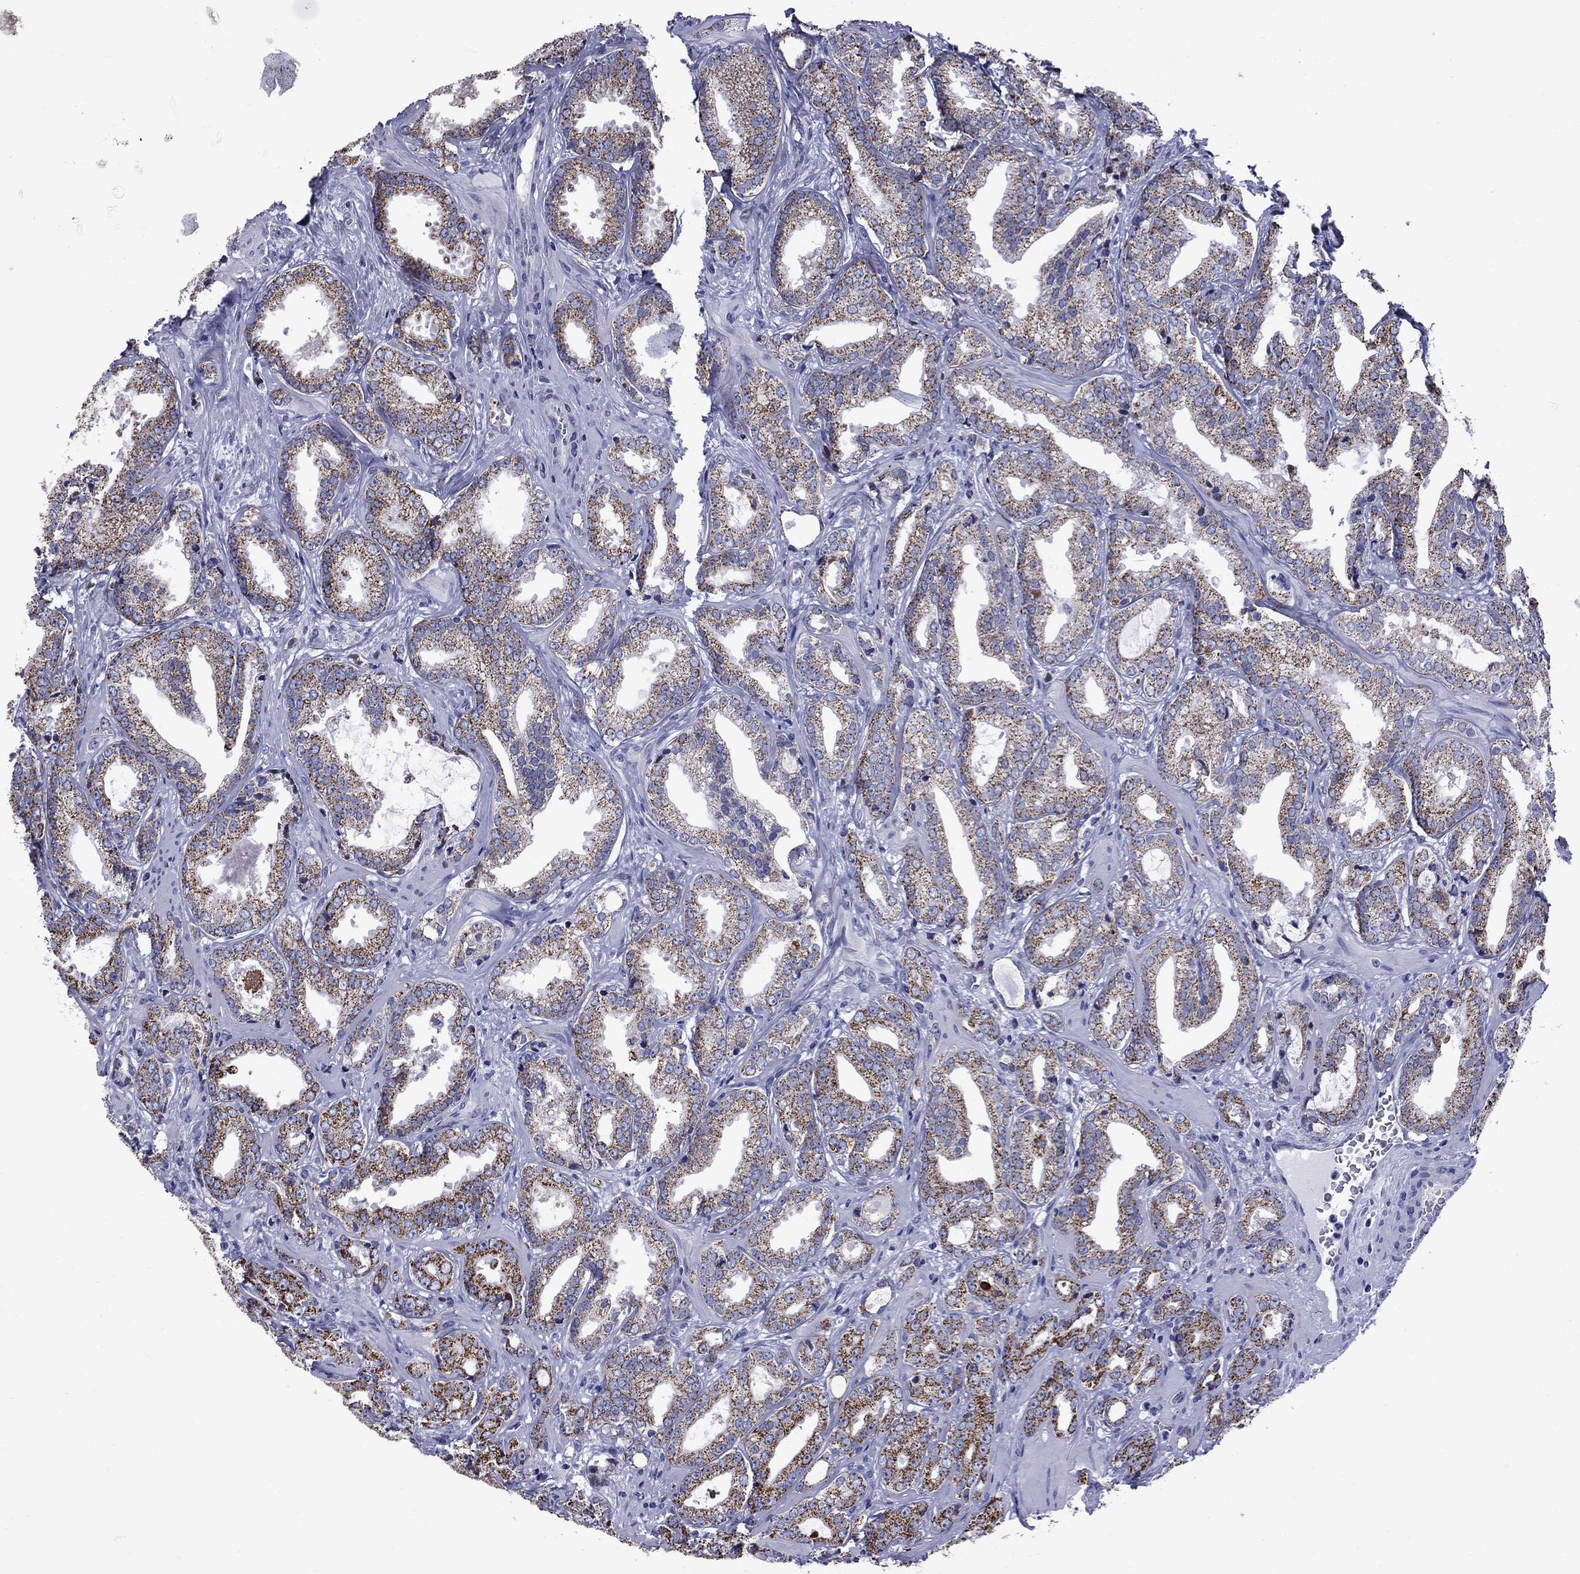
{"staining": {"intensity": "moderate", "quantity": ">75%", "location": "cytoplasmic/membranous"}, "tissue": "prostate cancer", "cell_type": "Tumor cells", "image_type": "cancer", "snomed": [{"axis": "morphology", "description": "Adenocarcinoma, Medium grade"}, {"axis": "topography", "description": "Prostate and seminal vesicle, NOS"}, {"axis": "topography", "description": "Prostate"}], "caption": "About >75% of tumor cells in human medium-grade adenocarcinoma (prostate) reveal moderate cytoplasmic/membranous protein positivity as visualized by brown immunohistochemical staining.", "gene": "ACADSB", "patient": {"sex": "male", "age": 65}}